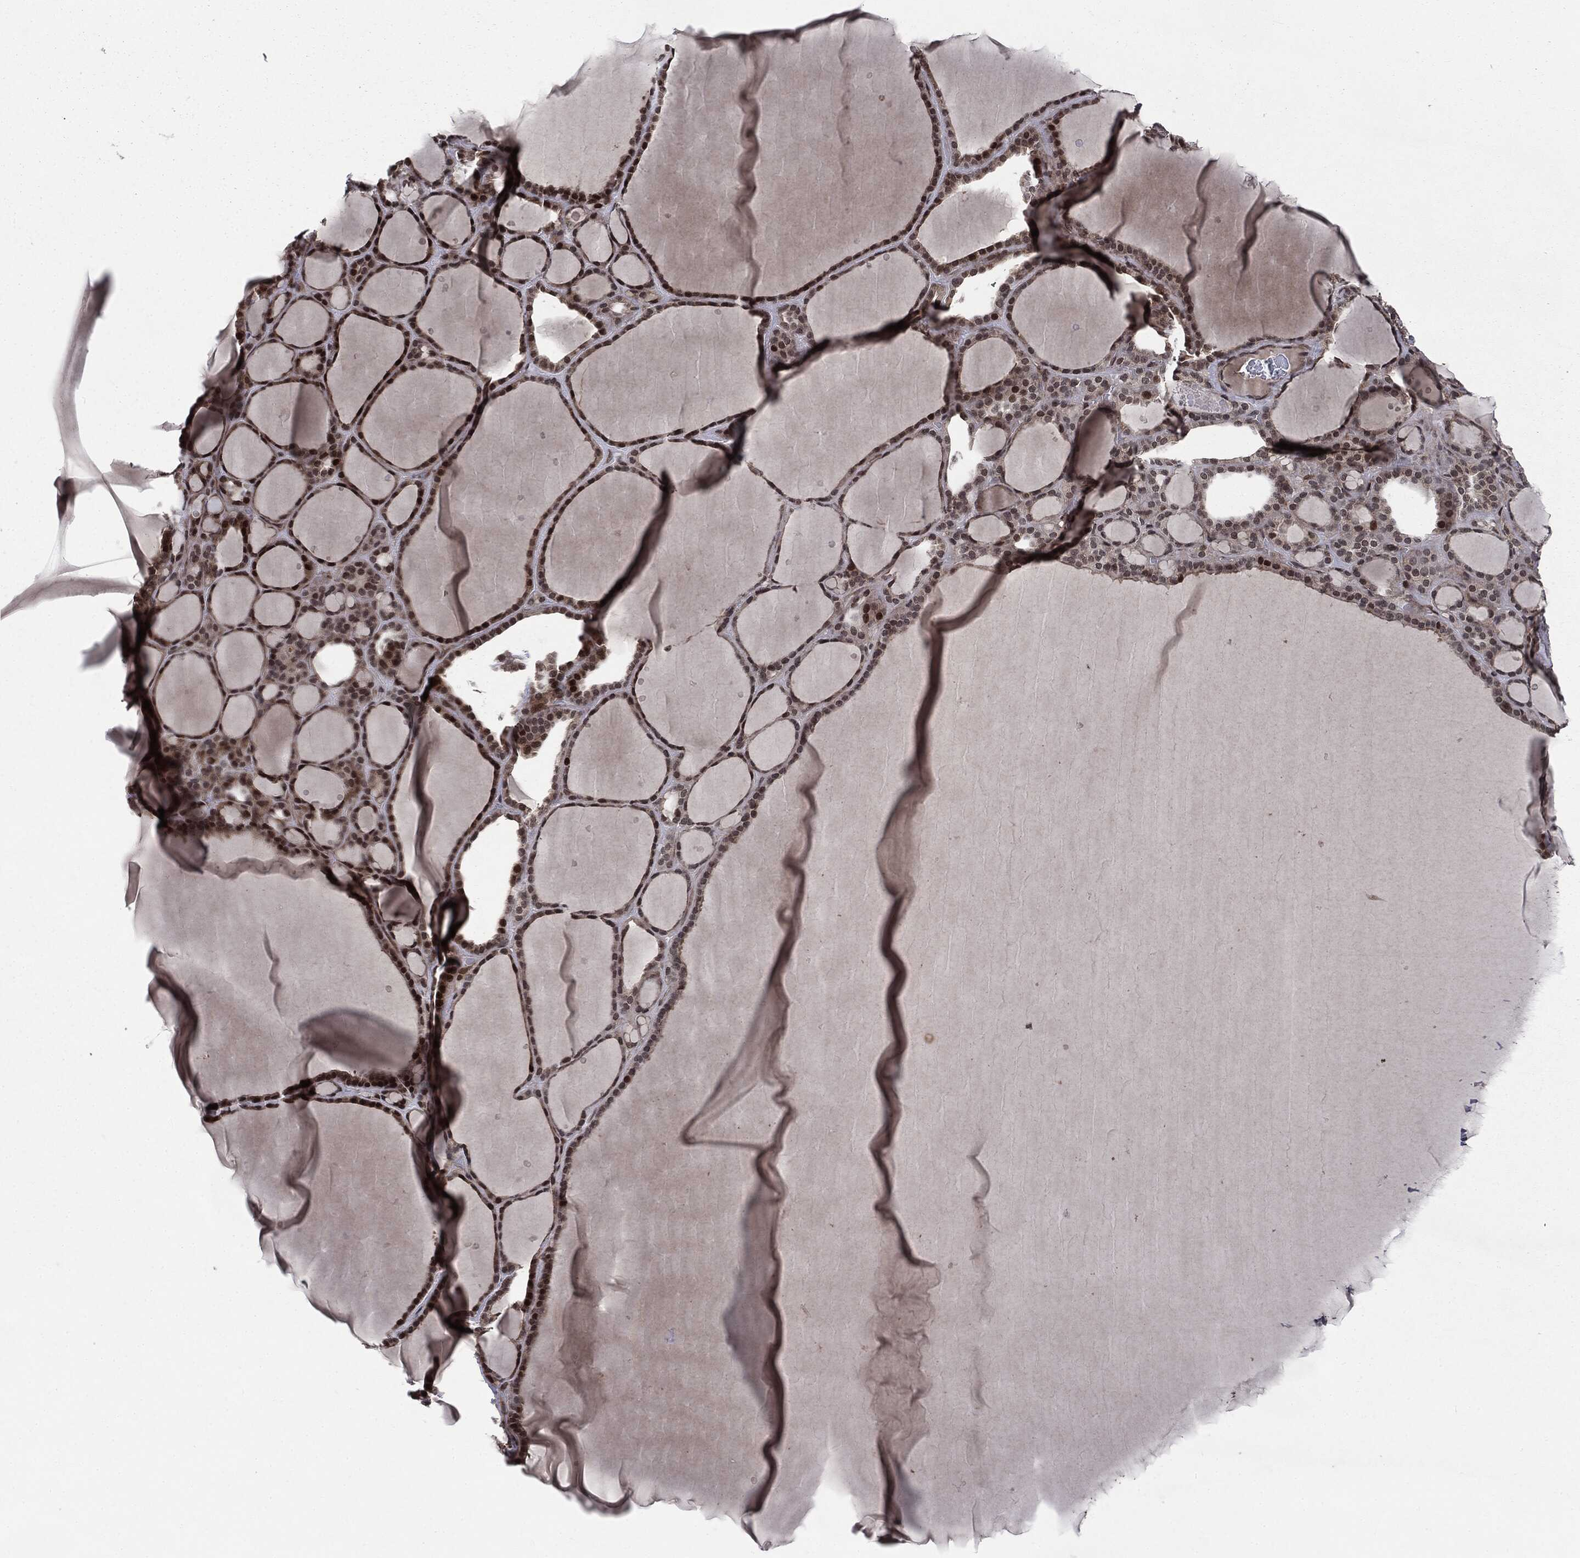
{"staining": {"intensity": "strong", "quantity": "<25%", "location": "nuclear"}, "tissue": "thyroid gland", "cell_type": "Glandular cells", "image_type": "normal", "snomed": [{"axis": "morphology", "description": "Normal tissue, NOS"}, {"axis": "topography", "description": "Thyroid gland"}], "caption": "Strong nuclear positivity is identified in approximately <25% of glandular cells in unremarkable thyroid gland. (IHC, brightfield microscopy, high magnification).", "gene": "STAU2", "patient": {"sex": "male", "age": 63}}